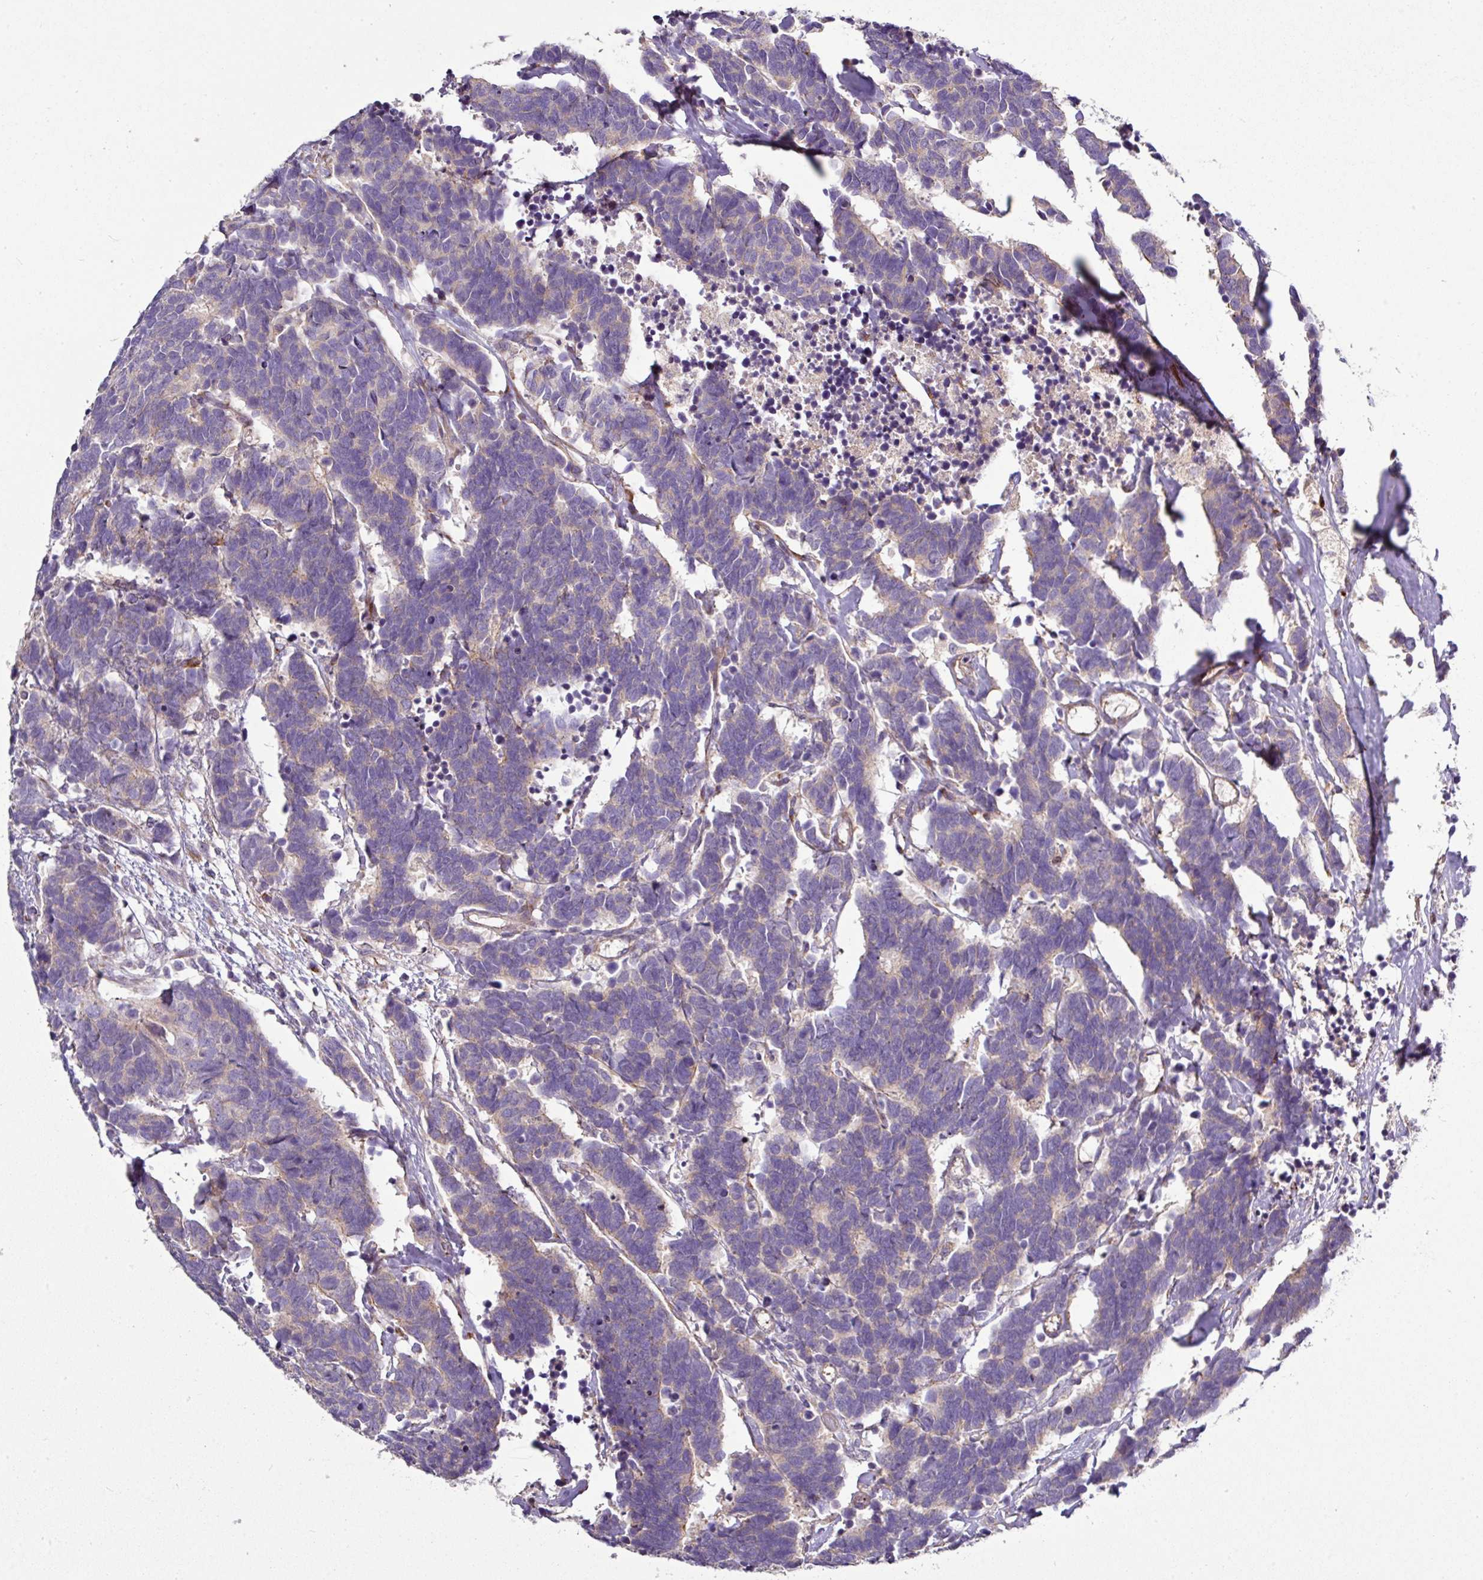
{"staining": {"intensity": "weak", "quantity": "<25%", "location": "cytoplasmic/membranous"}, "tissue": "carcinoid", "cell_type": "Tumor cells", "image_type": "cancer", "snomed": [{"axis": "morphology", "description": "Carcinoma, NOS"}, {"axis": "morphology", "description": "Carcinoid, malignant, NOS"}, {"axis": "topography", "description": "Urinary bladder"}], "caption": "Malignant carcinoid was stained to show a protein in brown. There is no significant positivity in tumor cells. Nuclei are stained in blue.", "gene": "GAN", "patient": {"sex": "male", "age": 57}}